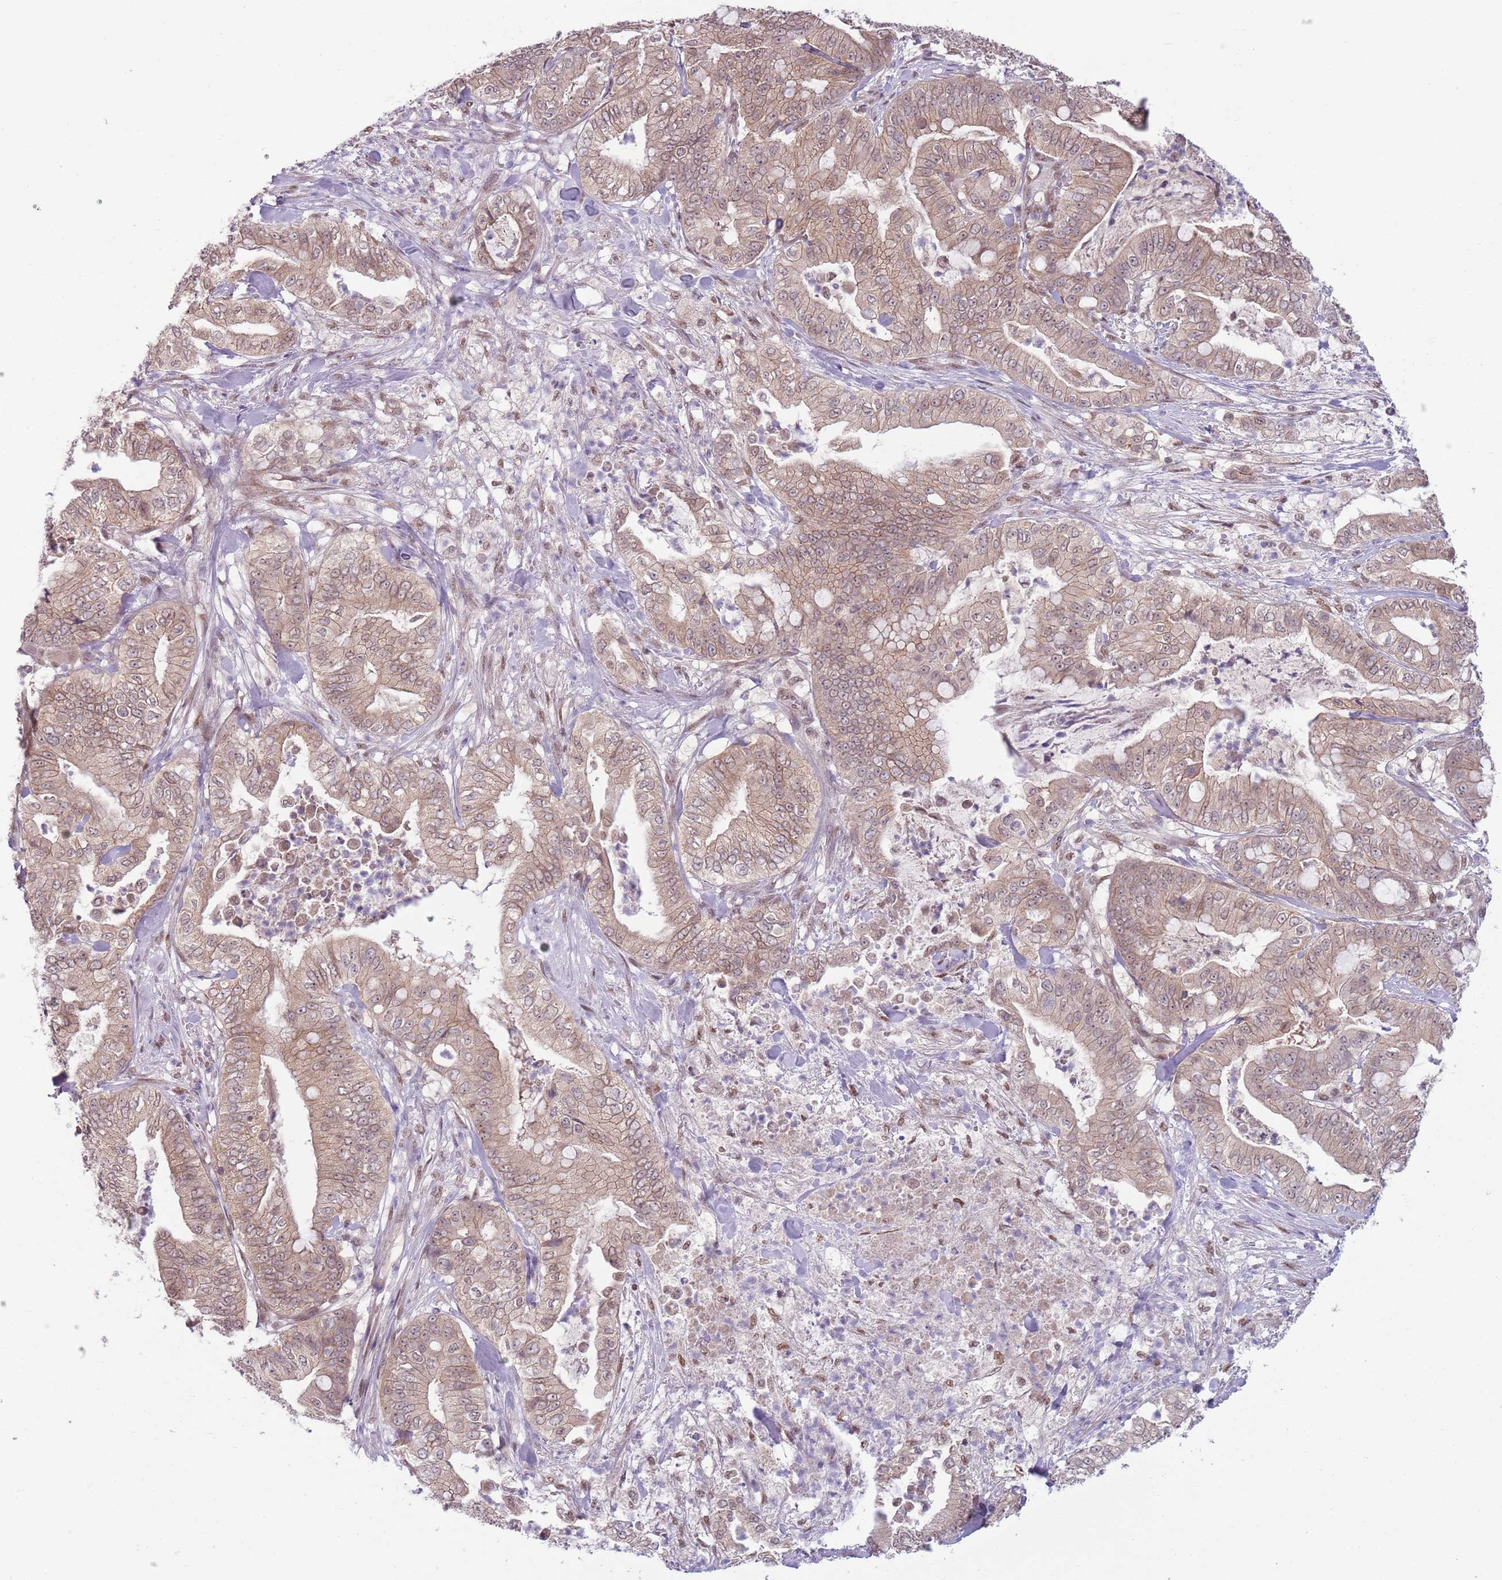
{"staining": {"intensity": "moderate", "quantity": ">75%", "location": "cytoplasmic/membranous"}, "tissue": "pancreatic cancer", "cell_type": "Tumor cells", "image_type": "cancer", "snomed": [{"axis": "morphology", "description": "Adenocarcinoma, NOS"}, {"axis": "topography", "description": "Pancreas"}], "caption": "A brown stain labels moderate cytoplasmic/membranous positivity of a protein in human pancreatic cancer tumor cells.", "gene": "TM2D1", "patient": {"sex": "male", "age": 71}}